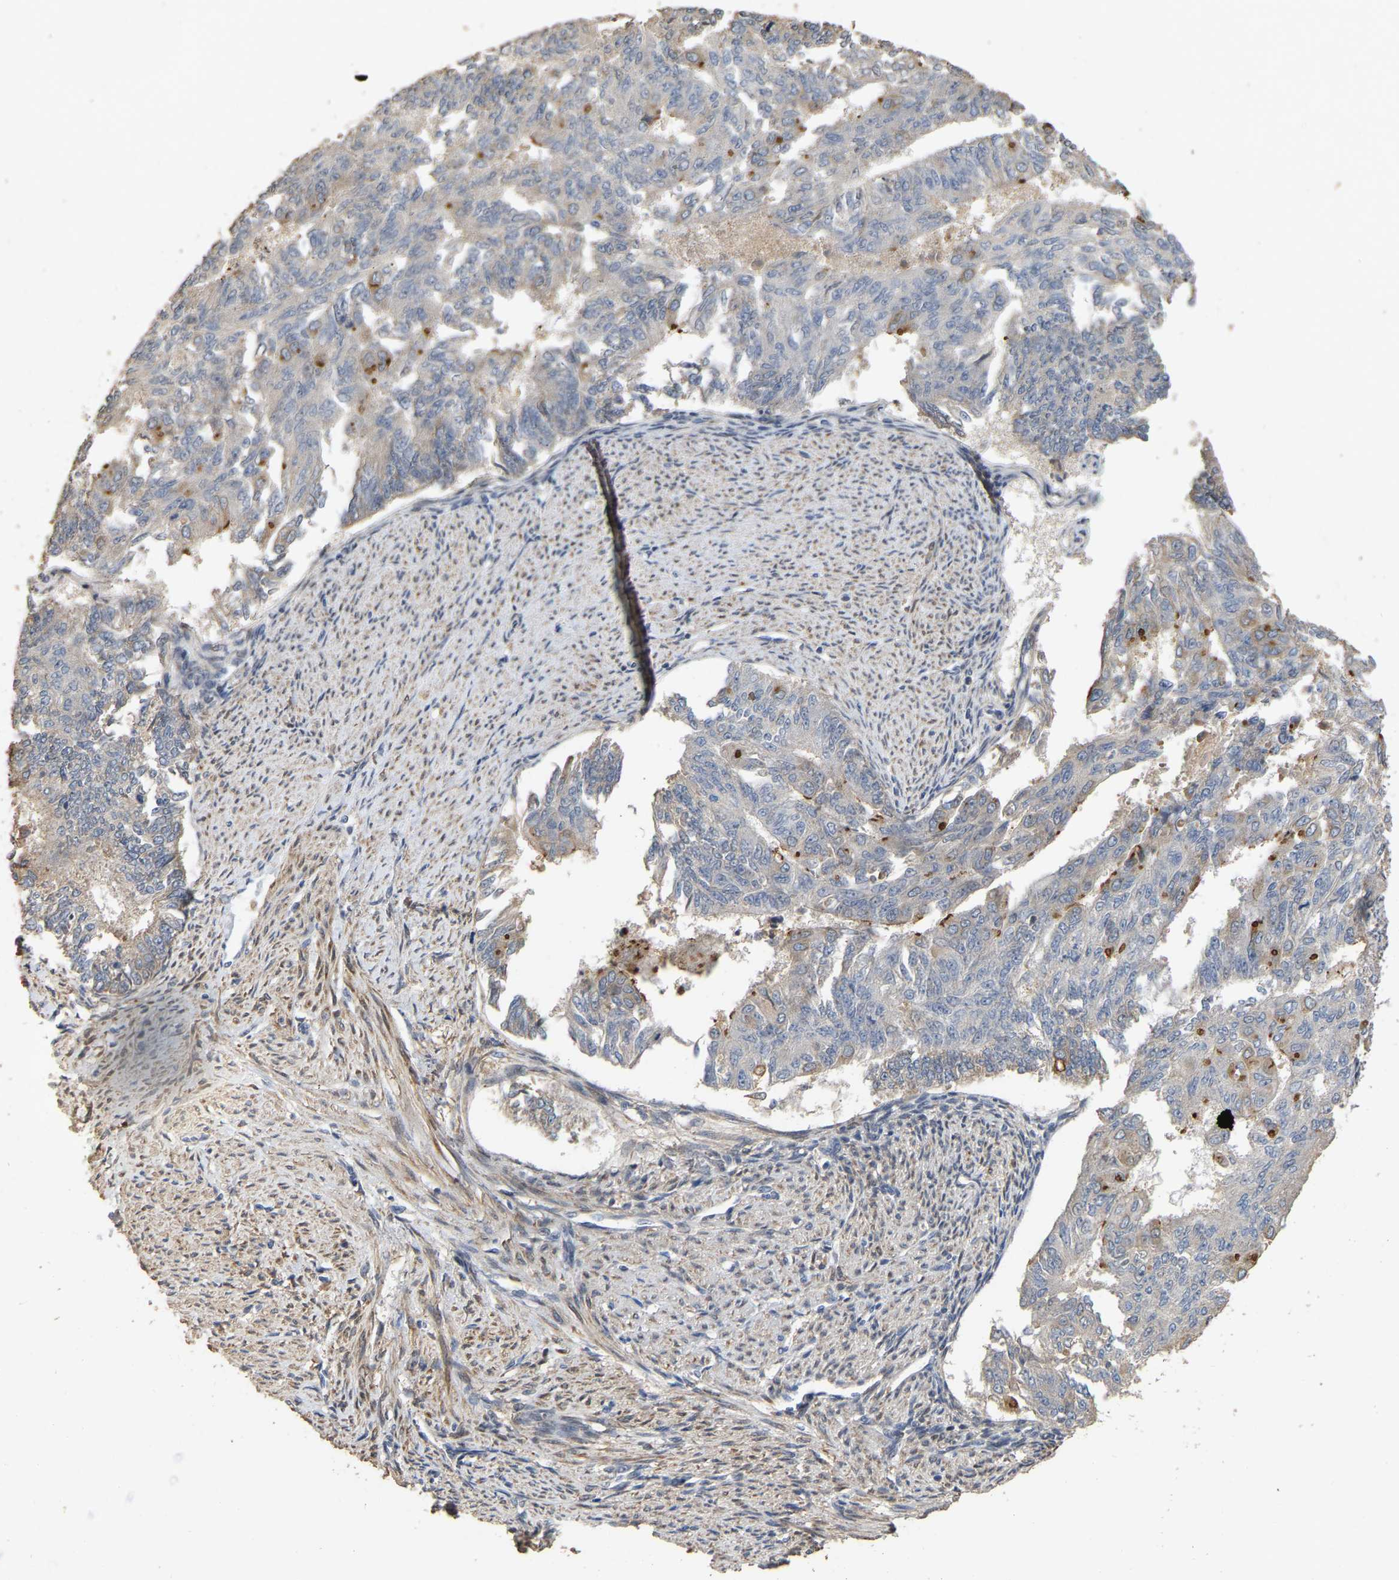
{"staining": {"intensity": "negative", "quantity": "none", "location": "none"}, "tissue": "endometrial cancer", "cell_type": "Tumor cells", "image_type": "cancer", "snomed": [{"axis": "morphology", "description": "Adenocarcinoma, NOS"}, {"axis": "topography", "description": "Endometrium"}], "caption": "This photomicrograph is of adenocarcinoma (endometrial) stained with immunohistochemistry to label a protein in brown with the nuclei are counter-stained blue. There is no staining in tumor cells.", "gene": "NCS1", "patient": {"sex": "female", "age": 32}}